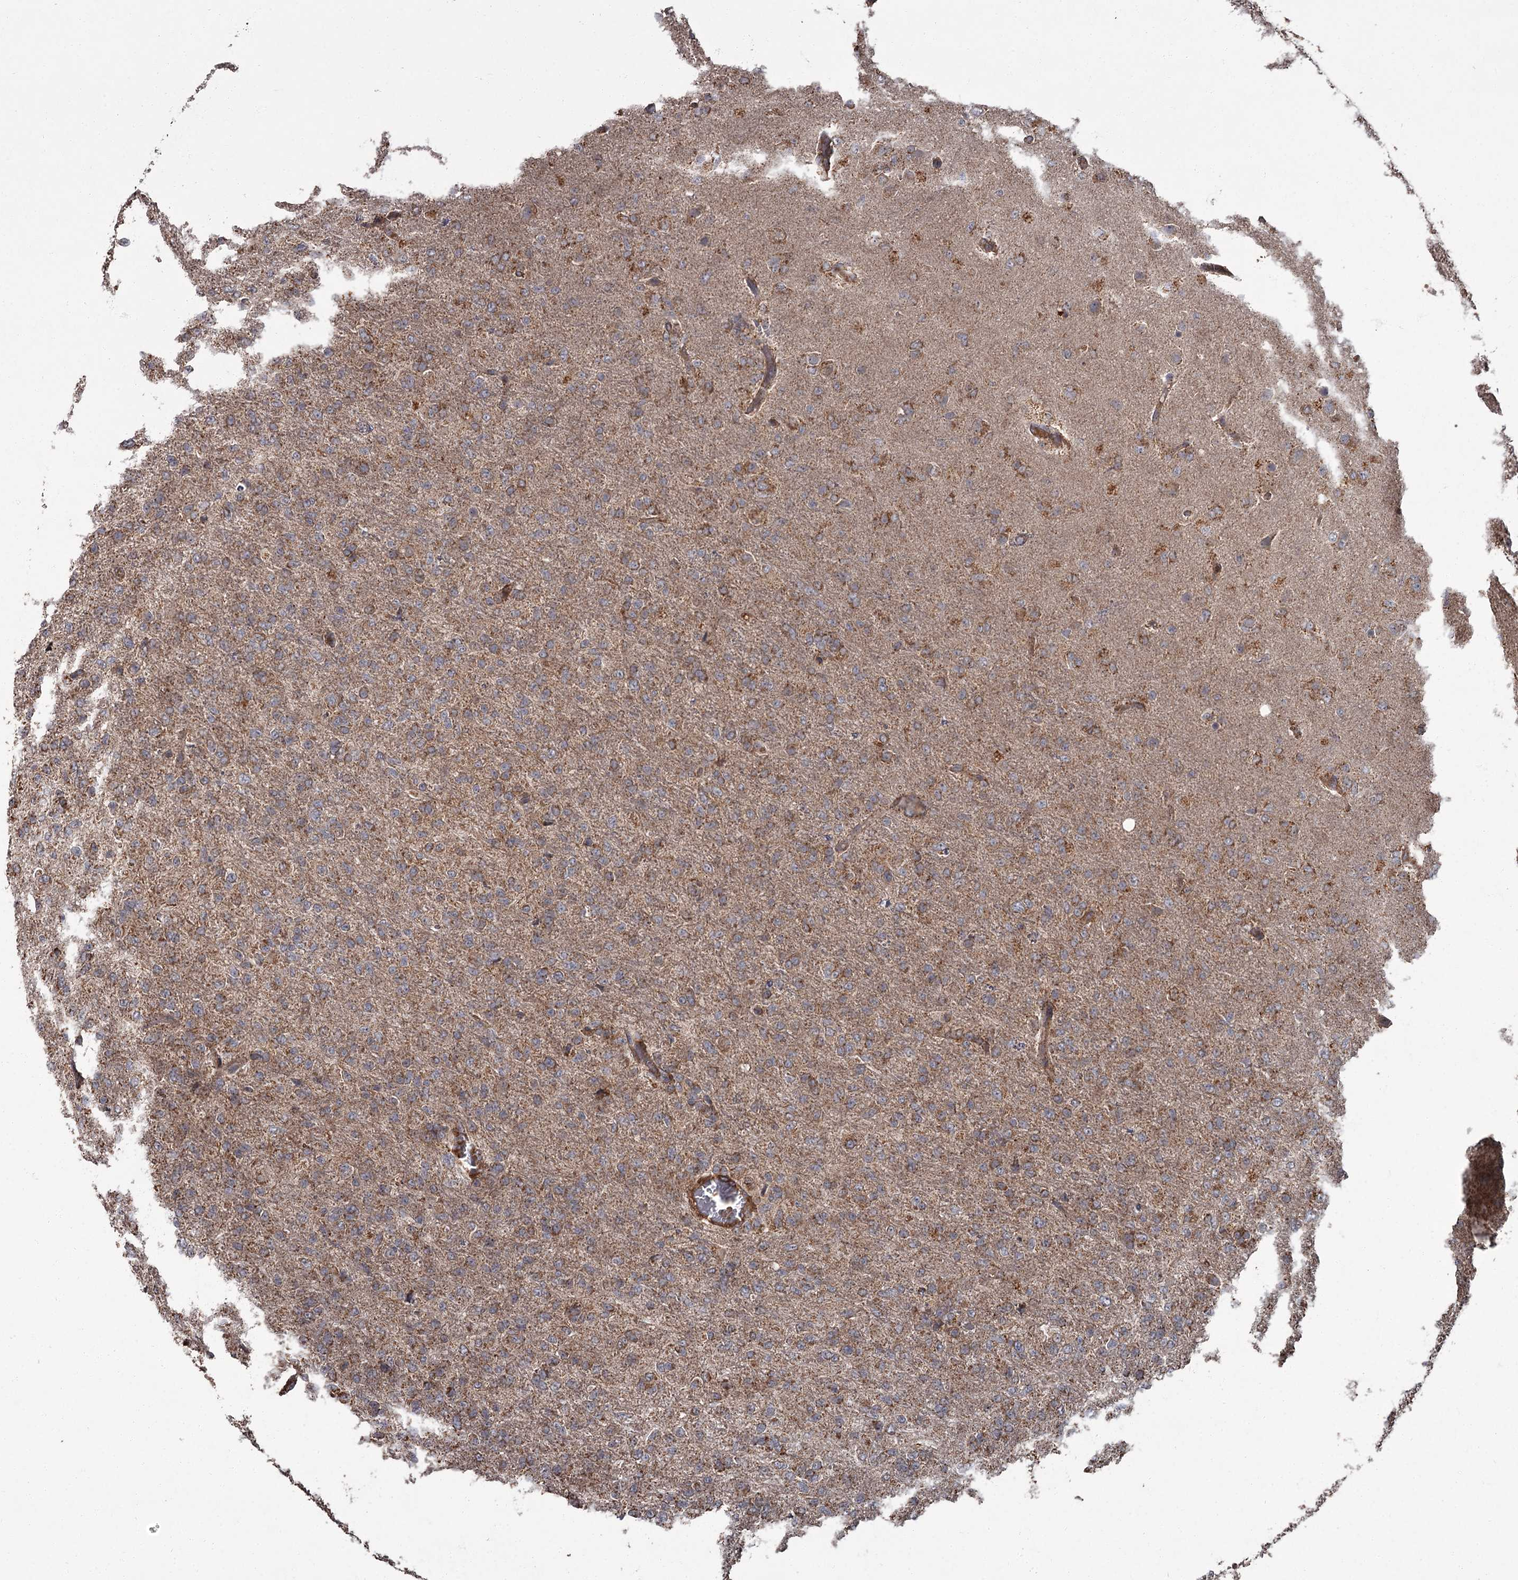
{"staining": {"intensity": "moderate", "quantity": "25%-75%", "location": "cytoplasmic/membranous"}, "tissue": "glioma", "cell_type": "Tumor cells", "image_type": "cancer", "snomed": [{"axis": "morphology", "description": "Glioma, malignant, High grade"}, {"axis": "topography", "description": "Brain"}], "caption": "Immunohistochemistry (IHC) of high-grade glioma (malignant) exhibits medium levels of moderate cytoplasmic/membranous positivity in about 25%-75% of tumor cells.", "gene": "THAP9", "patient": {"sex": "female", "age": 74}}